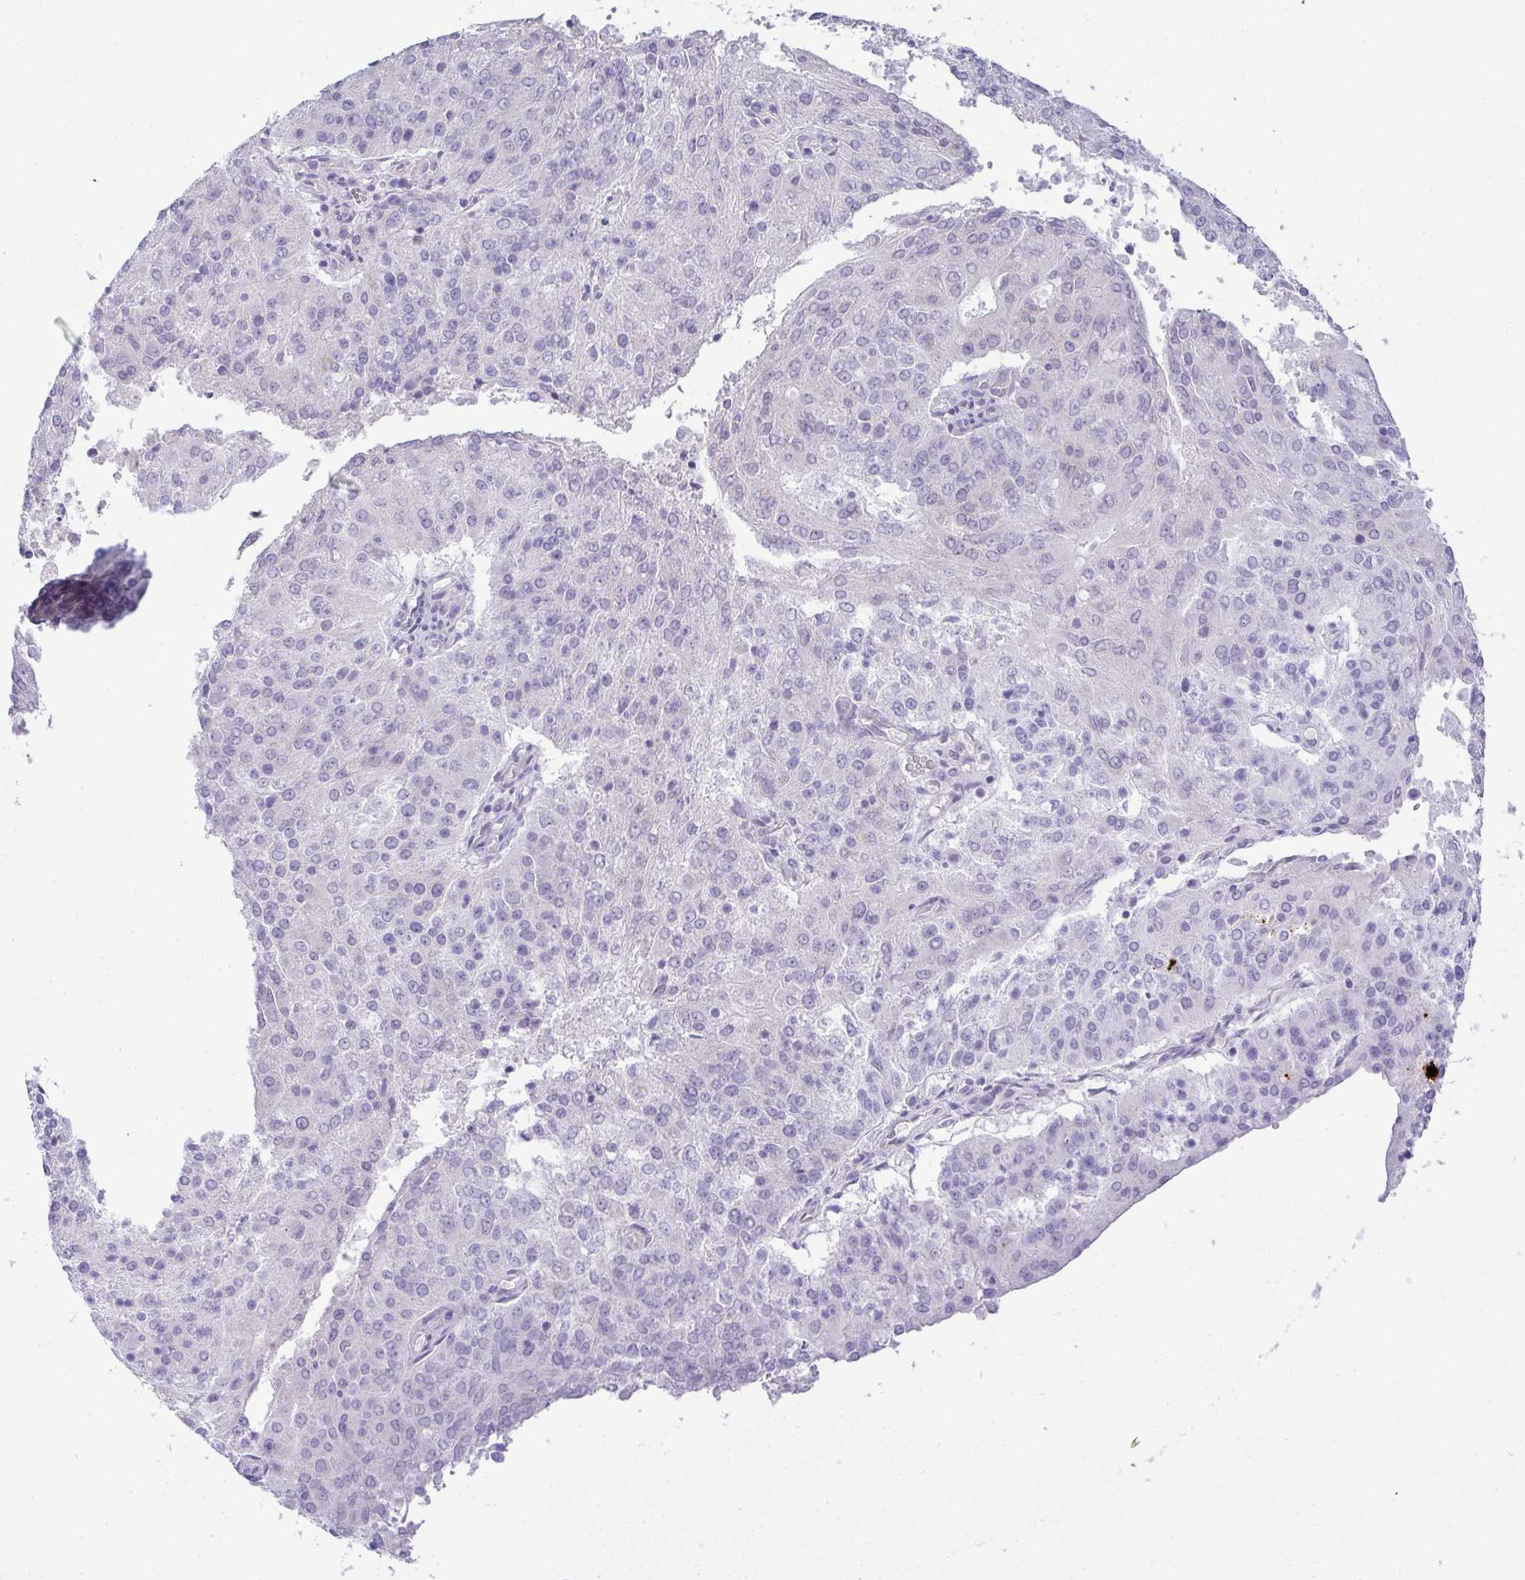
{"staining": {"intensity": "negative", "quantity": "none", "location": "none"}, "tissue": "endometrial cancer", "cell_type": "Tumor cells", "image_type": "cancer", "snomed": [{"axis": "morphology", "description": "Adenocarcinoma, NOS"}, {"axis": "topography", "description": "Endometrium"}], "caption": "The IHC micrograph has no significant positivity in tumor cells of adenocarcinoma (endometrial) tissue.", "gene": "LIPE", "patient": {"sex": "female", "age": 82}}